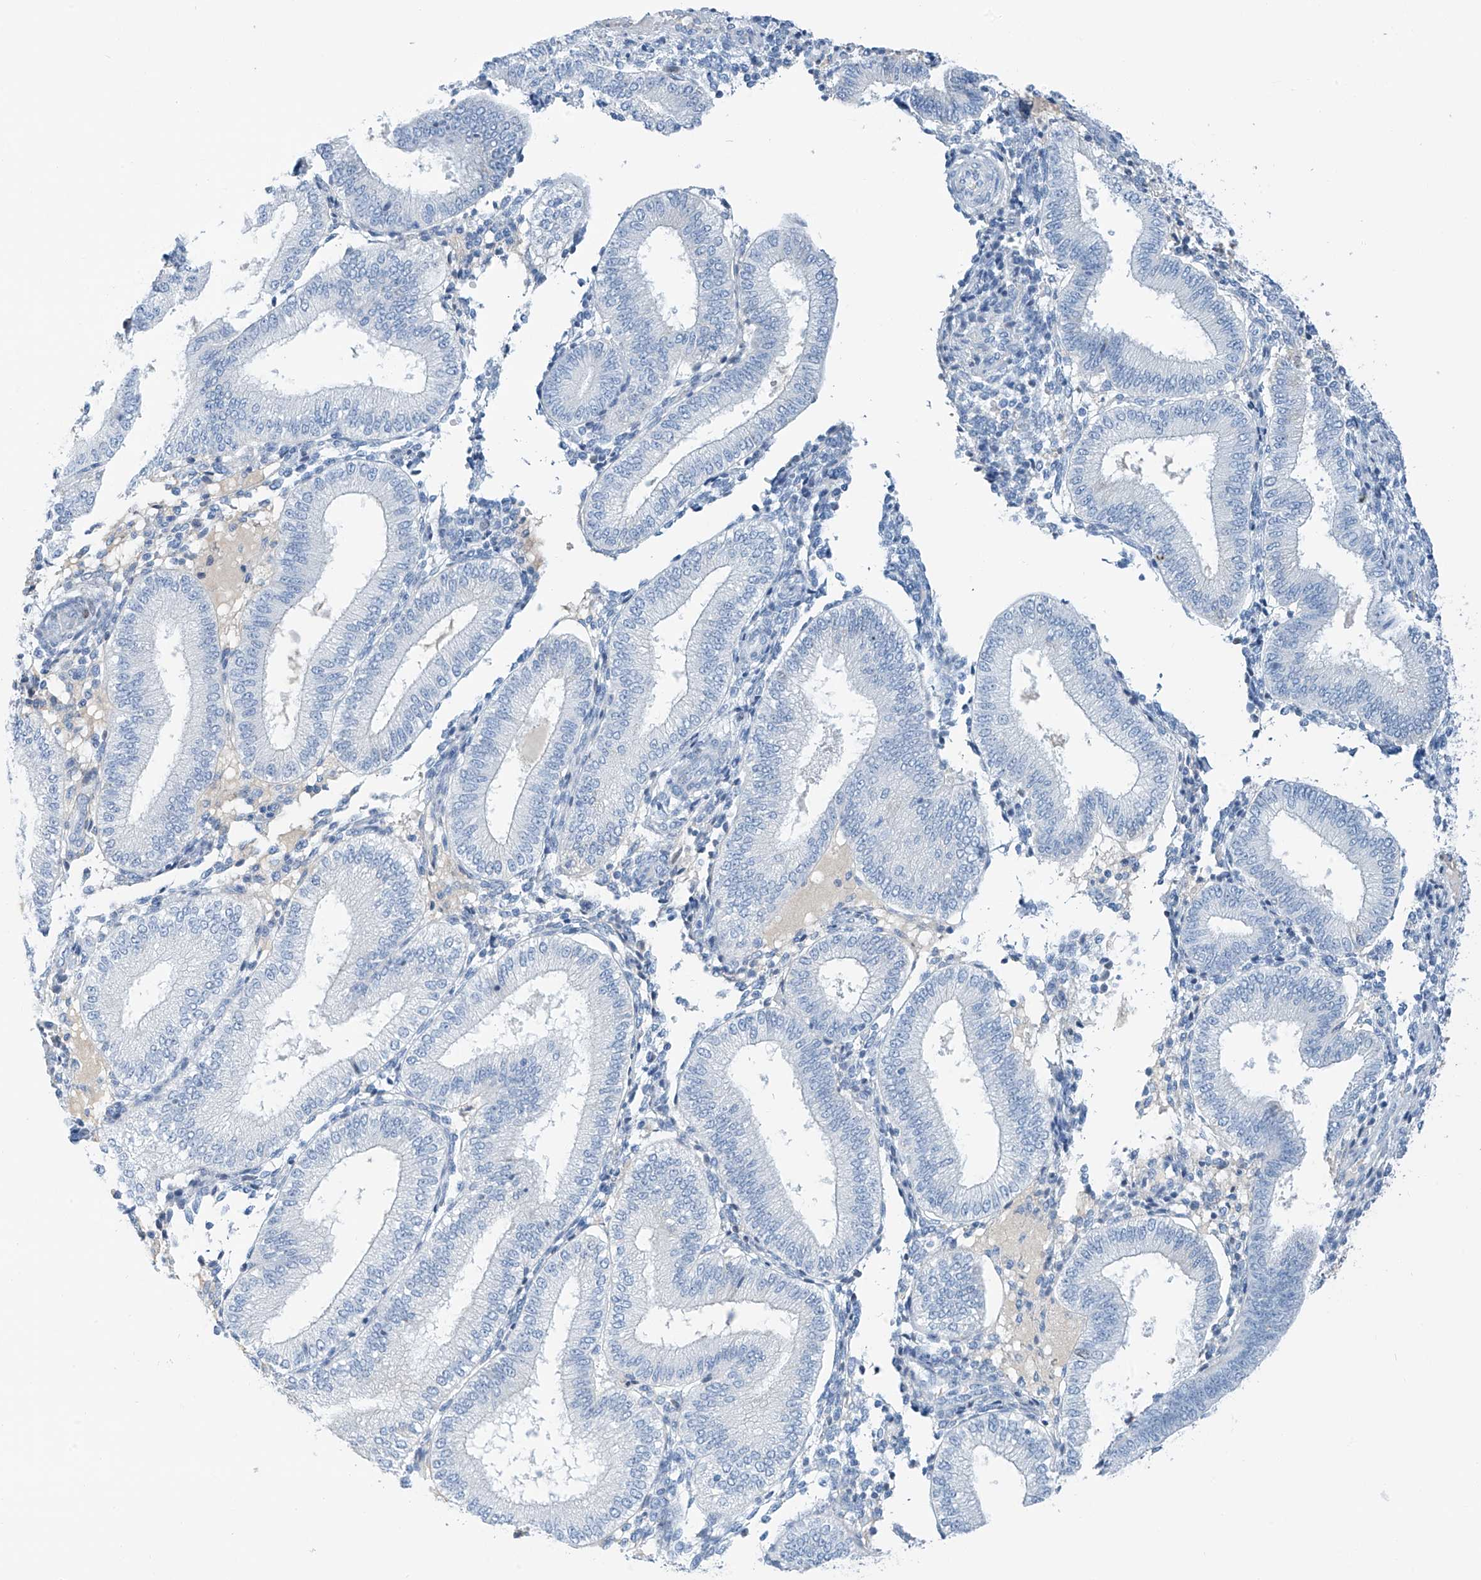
{"staining": {"intensity": "negative", "quantity": "none", "location": "none"}, "tissue": "endometrium", "cell_type": "Cells in endometrial stroma", "image_type": "normal", "snomed": [{"axis": "morphology", "description": "Normal tissue, NOS"}, {"axis": "topography", "description": "Endometrium"}], "caption": "A high-resolution micrograph shows immunohistochemistry (IHC) staining of normal endometrium, which displays no significant positivity in cells in endometrial stroma.", "gene": "SGO2", "patient": {"sex": "female", "age": 39}}